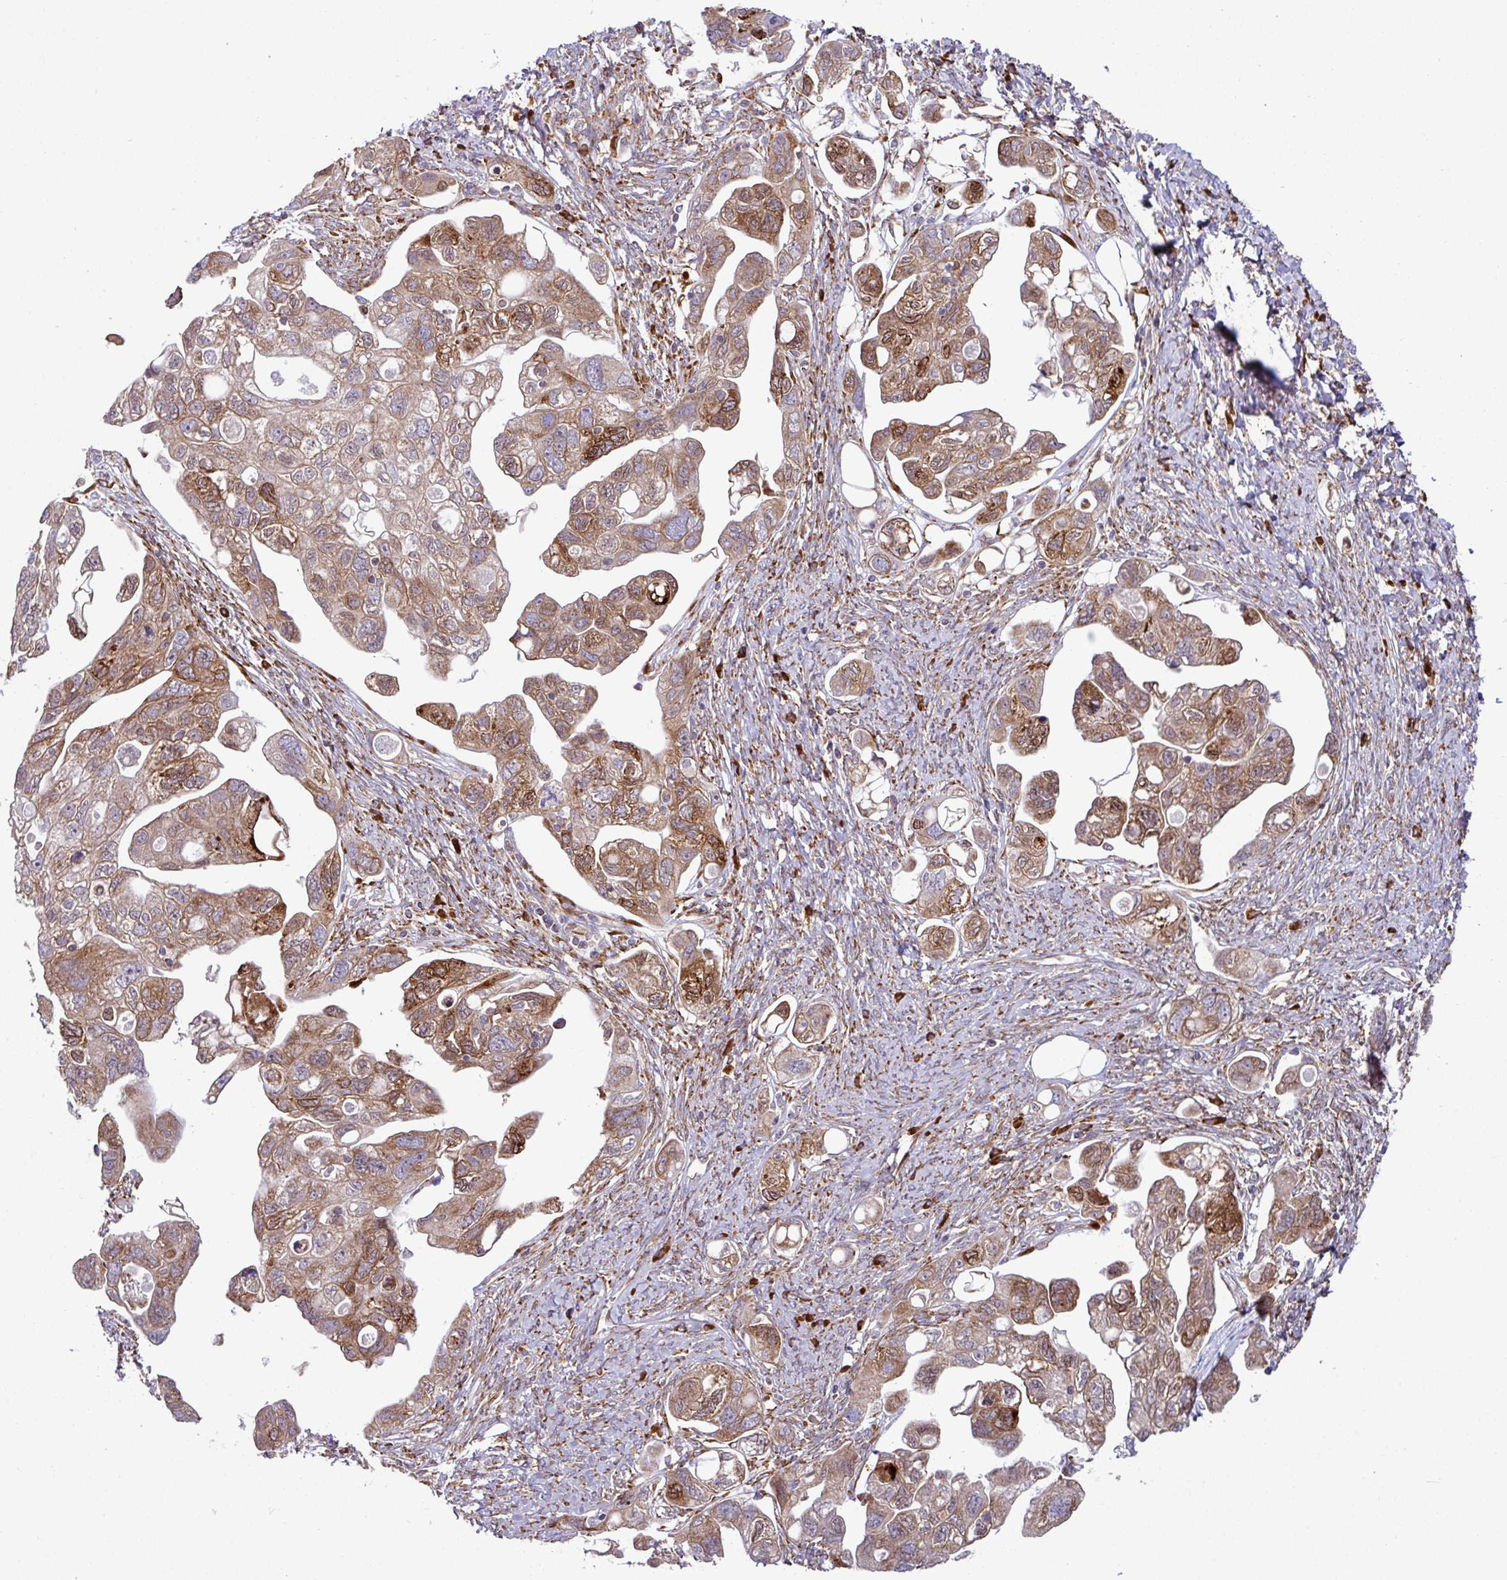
{"staining": {"intensity": "moderate", "quantity": ">75%", "location": "cytoplasmic/membranous"}, "tissue": "ovarian cancer", "cell_type": "Tumor cells", "image_type": "cancer", "snomed": [{"axis": "morphology", "description": "Carcinoma, NOS"}, {"axis": "morphology", "description": "Cystadenocarcinoma, serous, NOS"}, {"axis": "topography", "description": "Ovary"}], "caption": "Protein expression analysis of human ovarian cancer (carcinoma) reveals moderate cytoplasmic/membranous expression in approximately >75% of tumor cells.", "gene": "SLC39A7", "patient": {"sex": "female", "age": 69}}